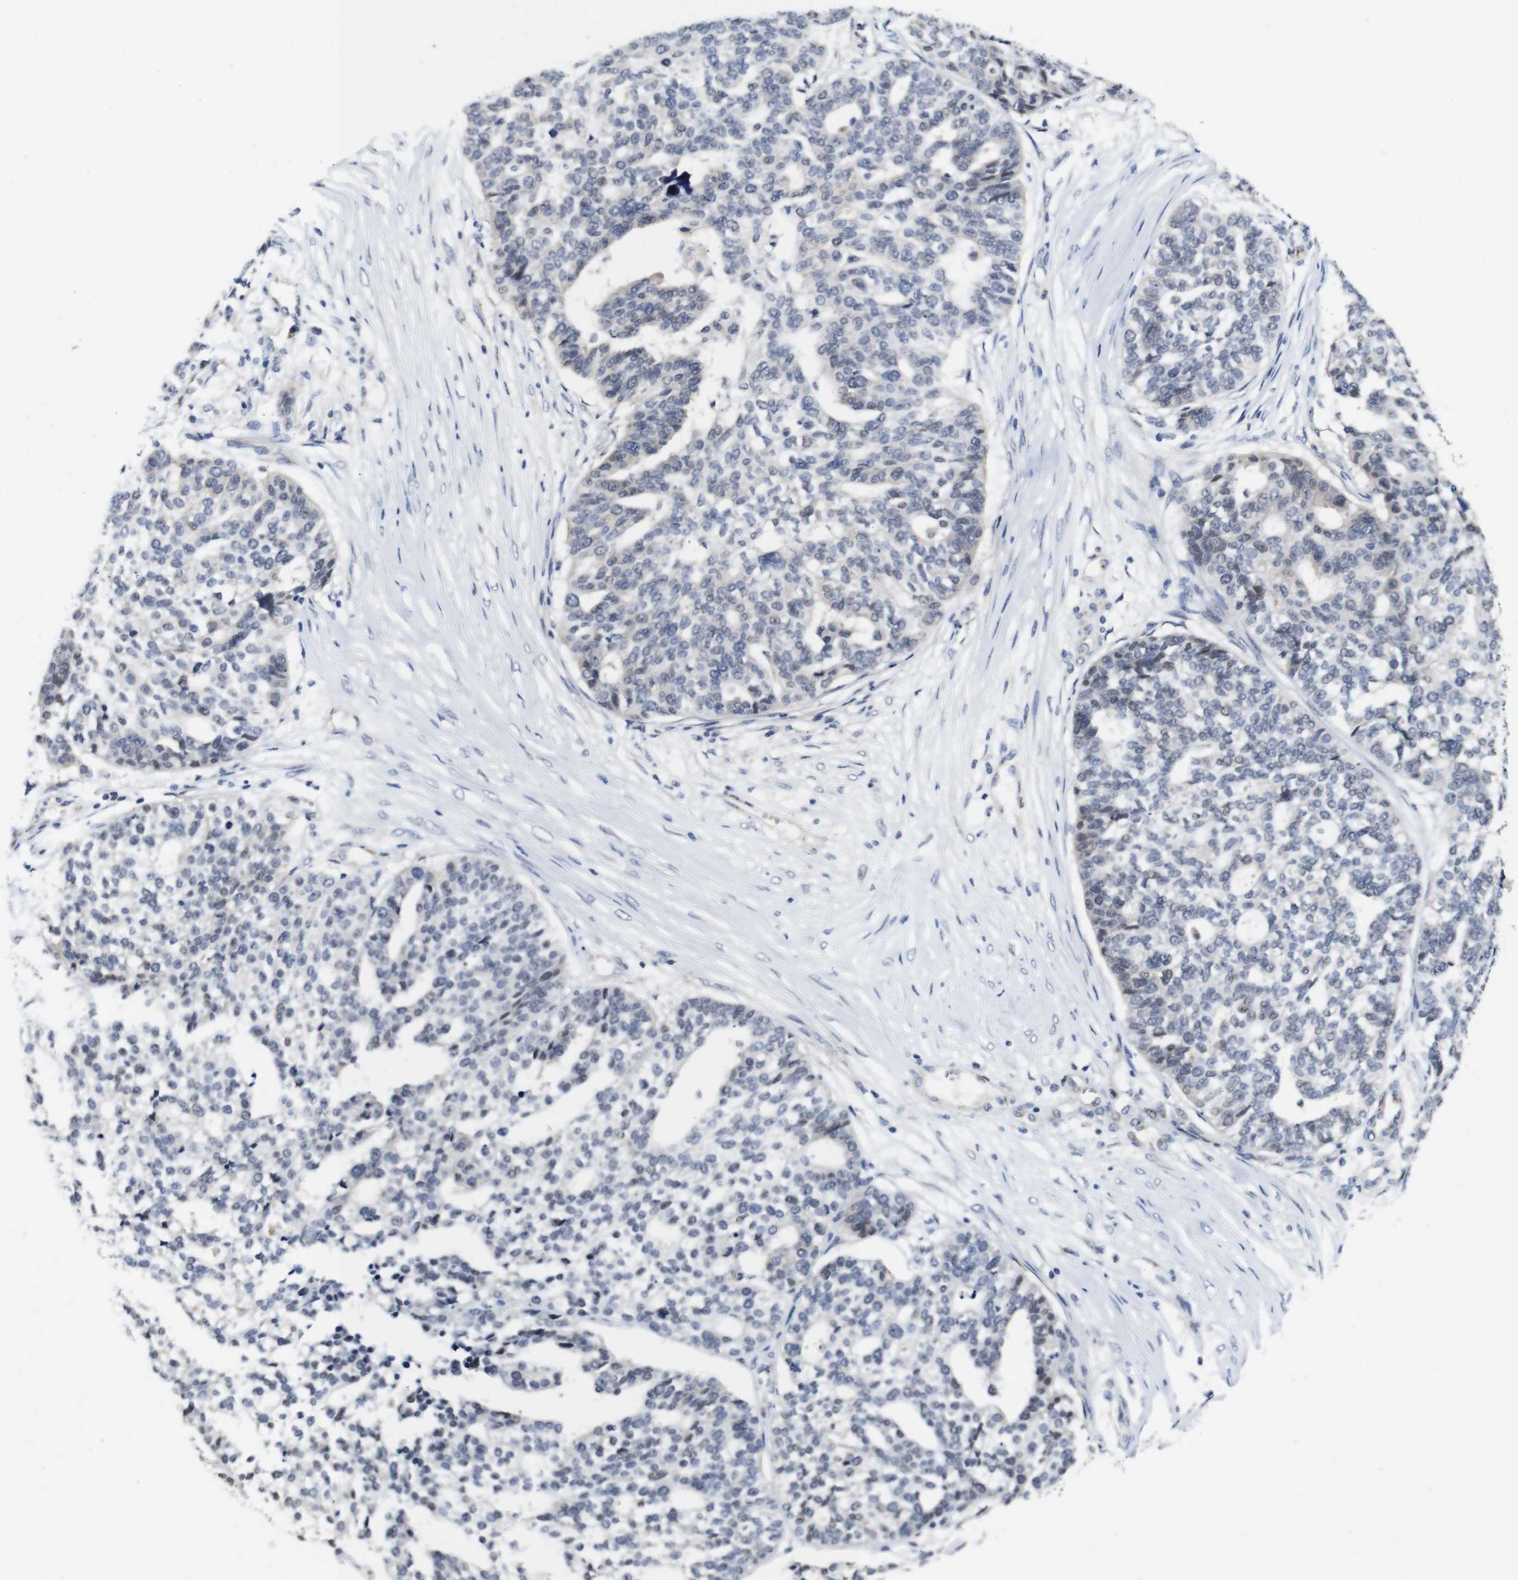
{"staining": {"intensity": "weak", "quantity": "<25%", "location": "nuclear"}, "tissue": "ovarian cancer", "cell_type": "Tumor cells", "image_type": "cancer", "snomed": [{"axis": "morphology", "description": "Cystadenocarcinoma, serous, NOS"}, {"axis": "topography", "description": "Ovary"}], "caption": "The photomicrograph demonstrates no staining of tumor cells in ovarian cancer.", "gene": "FURIN", "patient": {"sex": "female", "age": 59}}